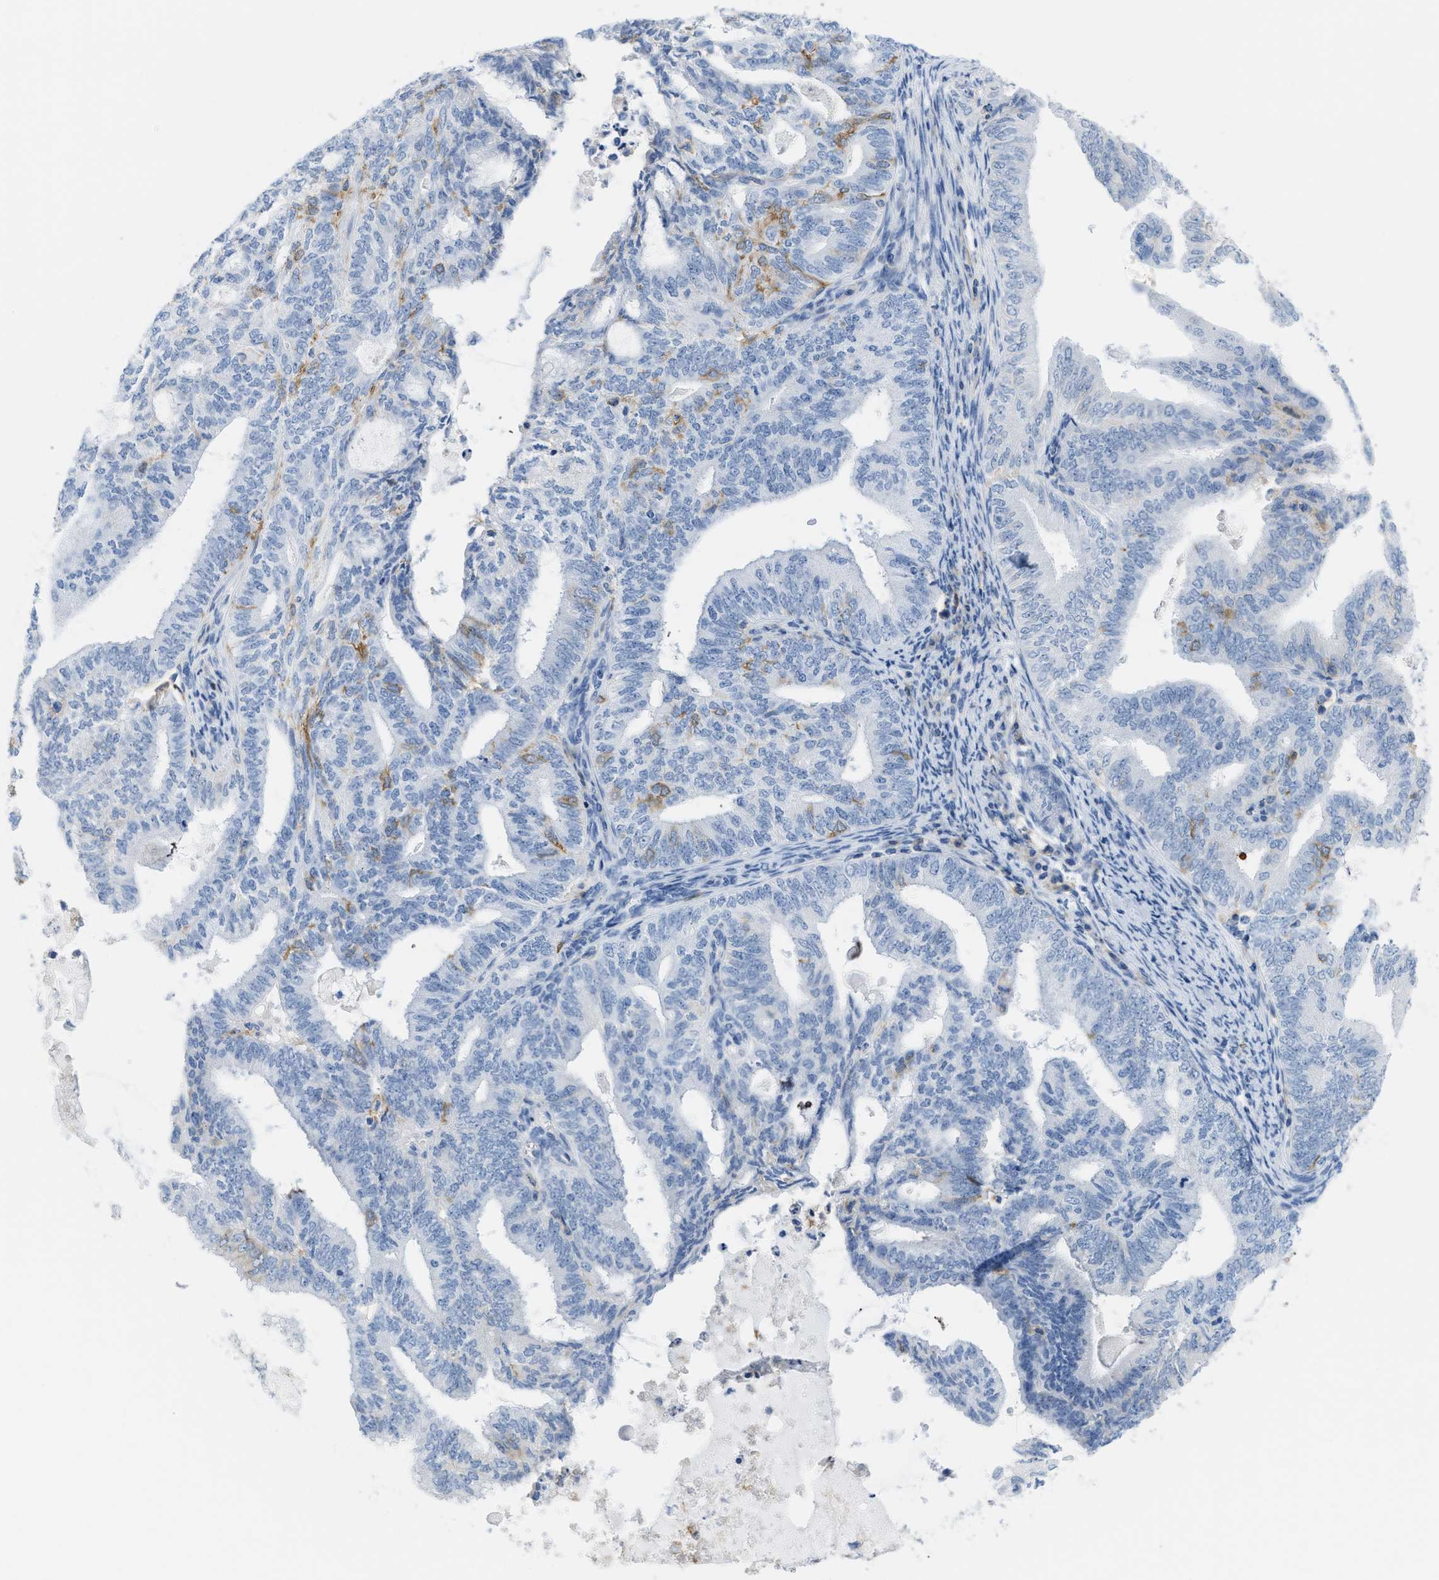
{"staining": {"intensity": "negative", "quantity": "none", "location": "none"}, "tissue": "endometrial cancer", "cell_type": "Tumor cells", "image_type": "cancer", "snomed": [{"axis": "morphology", "description": "Adenocarcinoma, NOS"}, {"axis": "topography", "description": "Endometrium"}], "caption": "This histopathology image is of endometrial cancer stained with immunohistochemistry to label a protein in brown with the nuclei are counter-stained blue. There is no positivity in tumor cells.", "gene": "SLC3A2", "patient": {"sex": "female", "age": 58}}